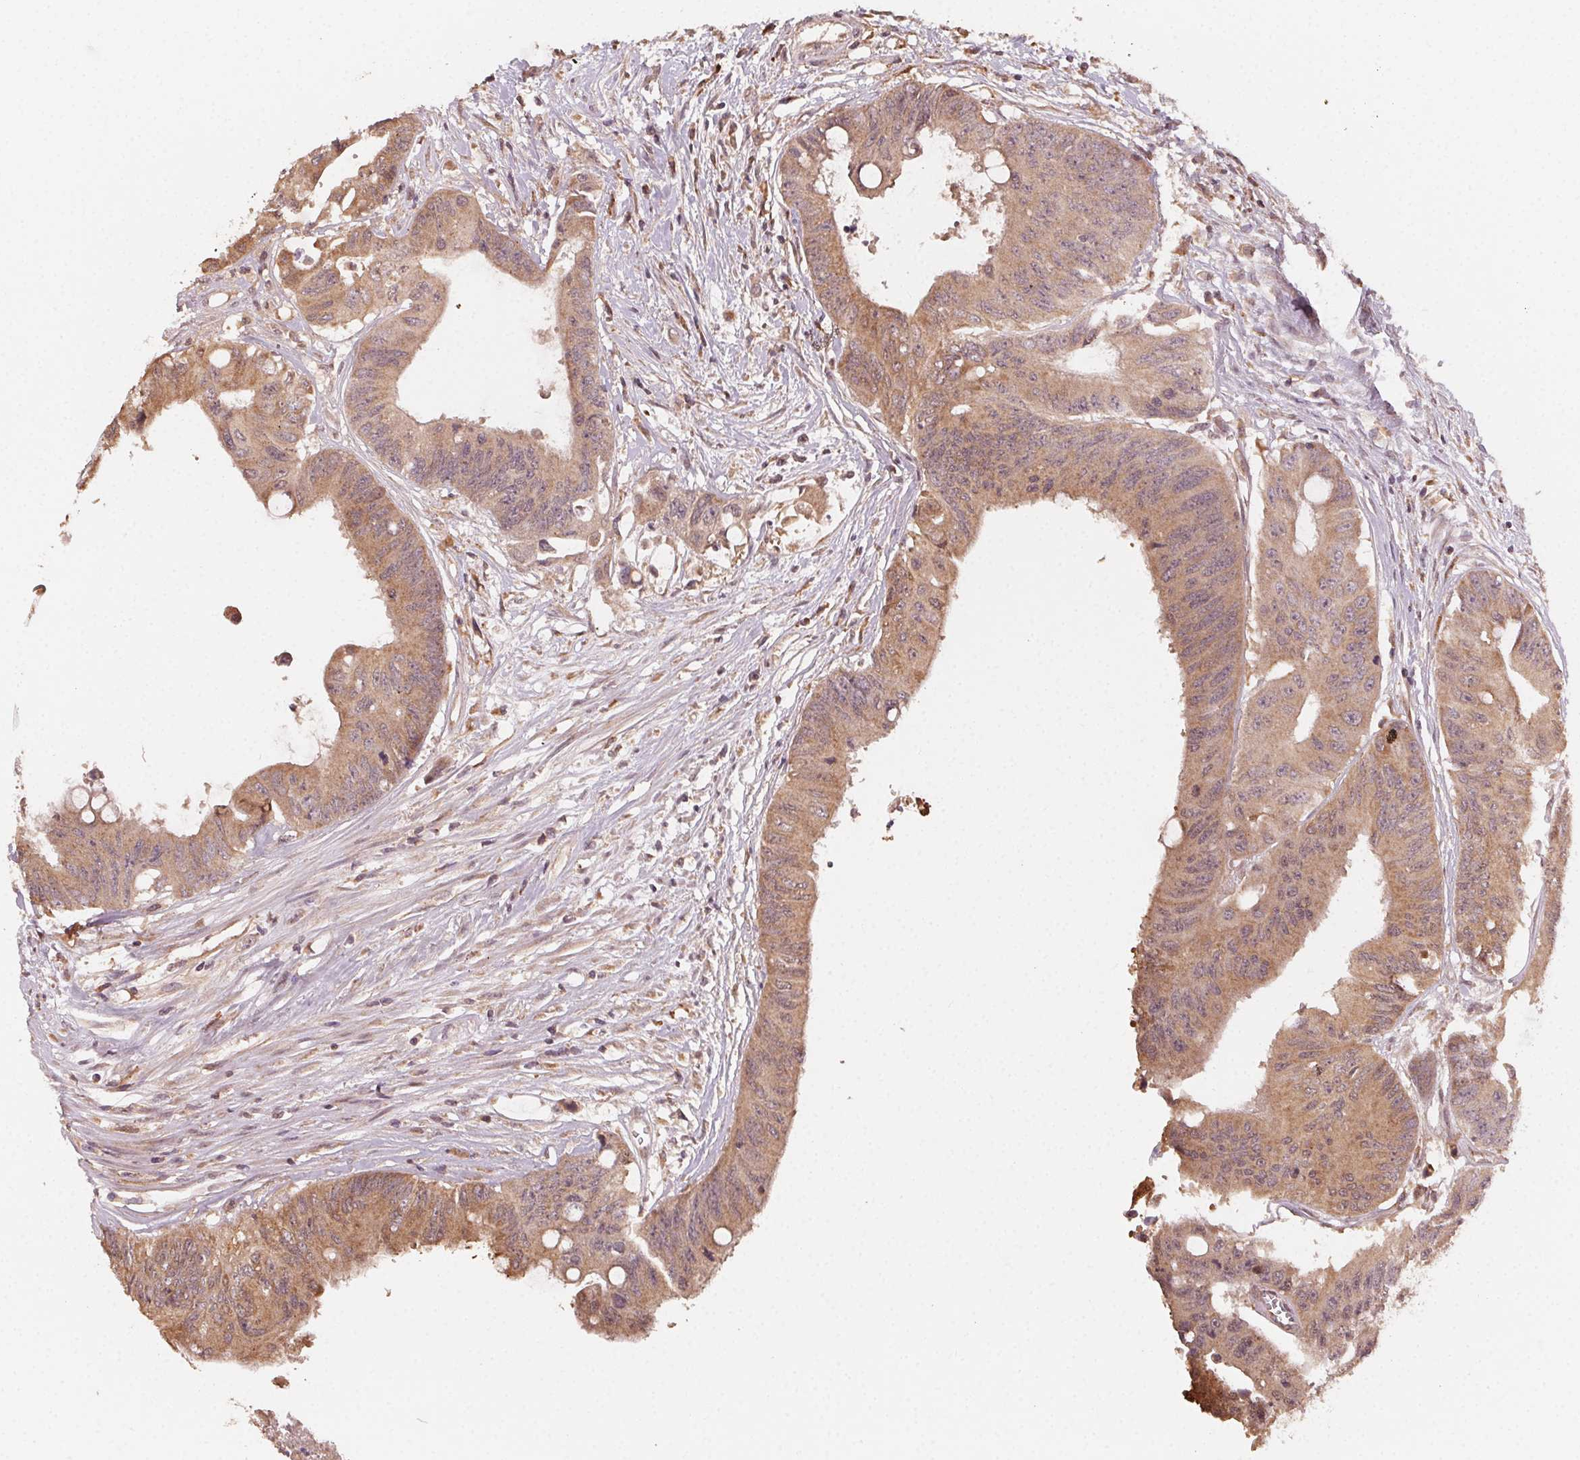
{"staining": {"intensity": "moderate", "quantity": ">75%", "location": "cytoplasmic/membranous"}, "tissue": "colorectal cancer", "cell_type": "Tumor cells", "image_type": "cancer", "snomed": [{"axis": "morphology", "description": "Adenocarcinoma, NOS"}, {"axis": "topography", "description": "Rectum"}], "caption": "Protein staining of colorectal cancer (adenocarcinoma) tissue exhibits moderate cytoplasmic/membranous positivity in about >75% of tumor cells.", "gene": "WBP2", "patient": {"sex": "male", "age": 59}}